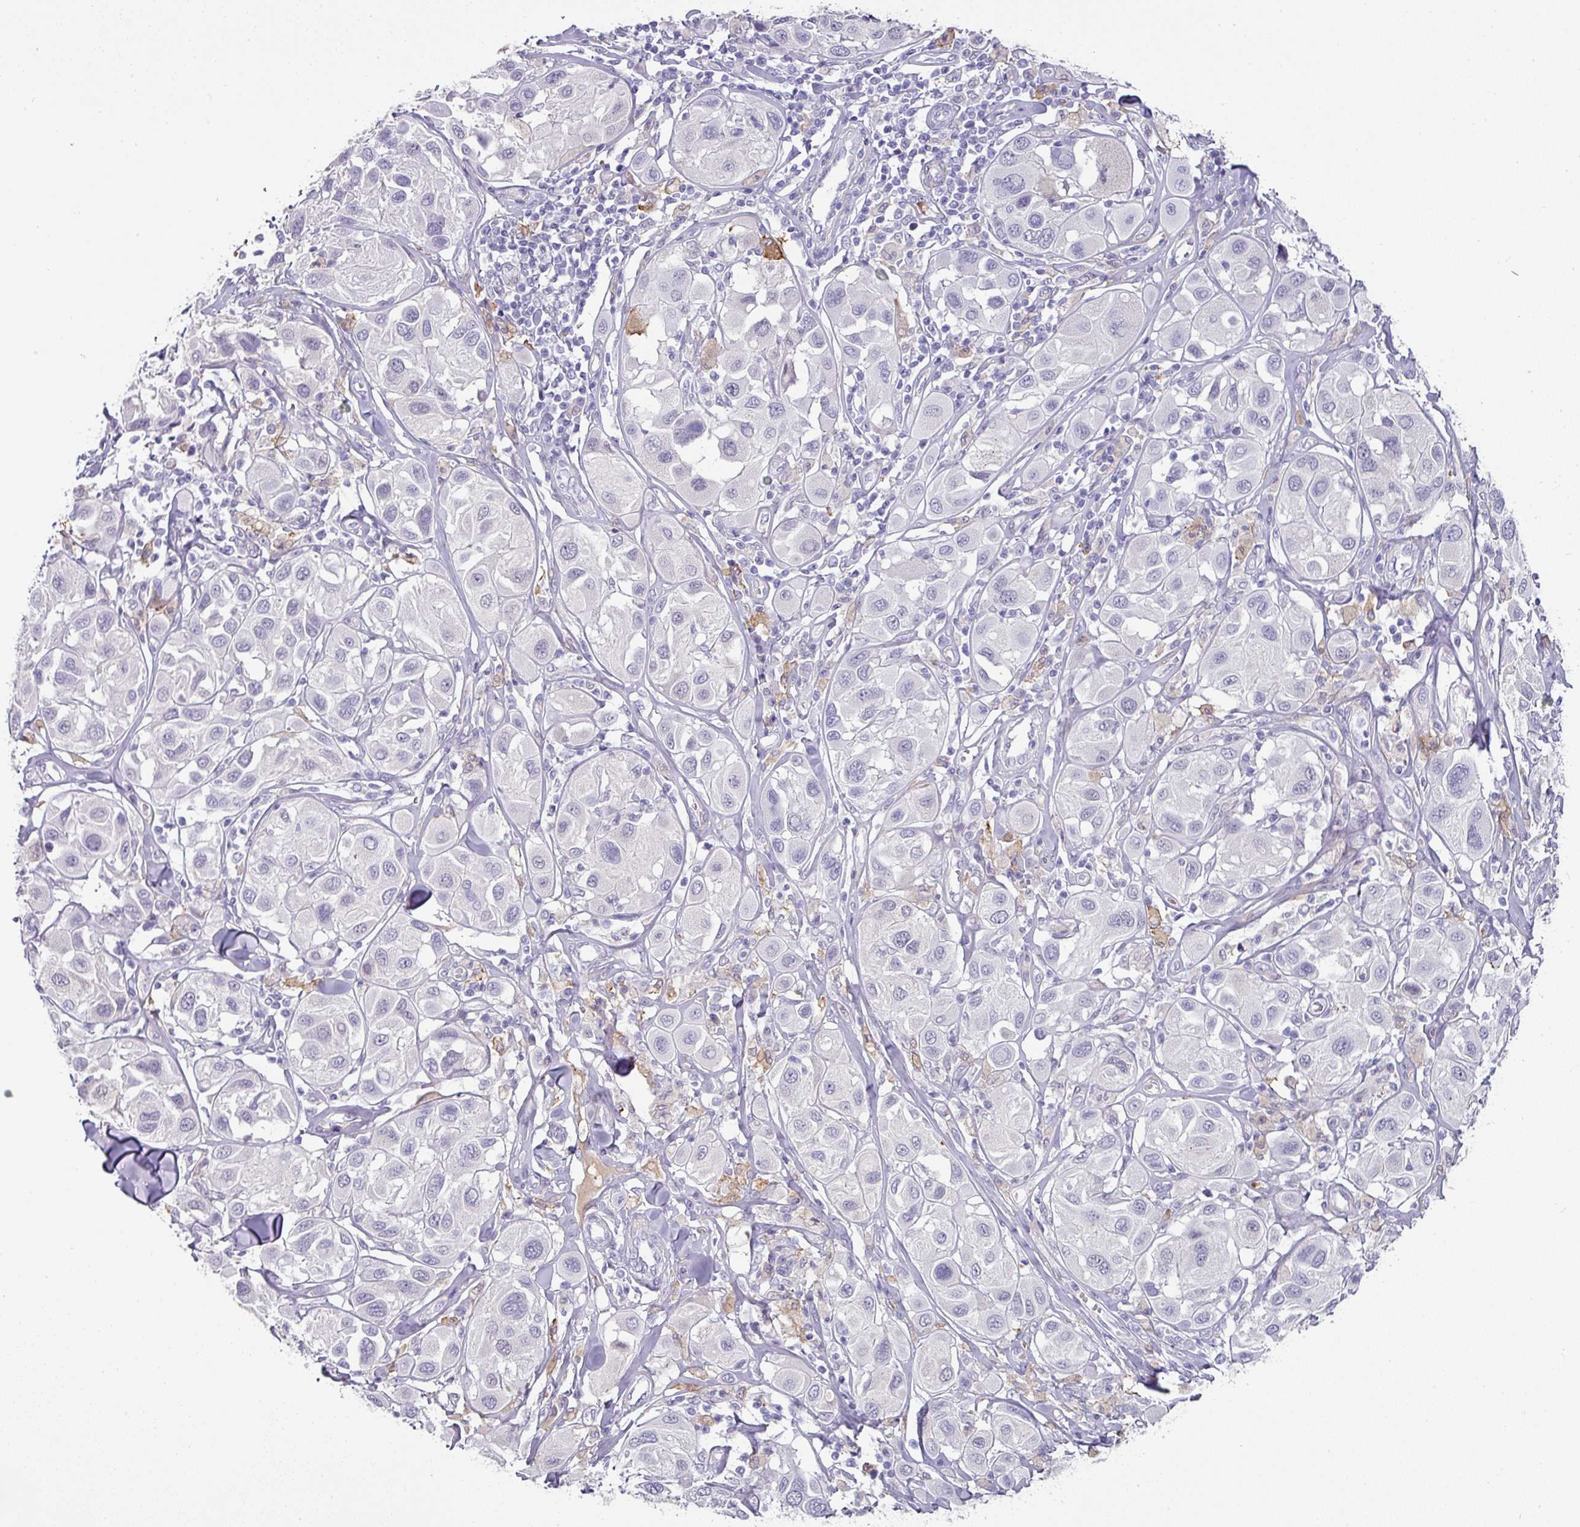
{"staining": {"intensity": "negative", "quantity": "none", "location": "none"}, "tissue": "melanoma", "cell_type": "Tumor cells", "image_type": "cancer", "snomed": [{"axis": "morphology", "description": "Malignant melanoma, Metastatic site"}, {"axis": "topography", "description": "Skin"}], "caption": "Immunohistochemistry (IHC) of human malignant melanoma (metastatic site) exhibits no positivity in tumor cells.", "gene": "FGF17", "patient": {"sex": "male", "age": 41}}